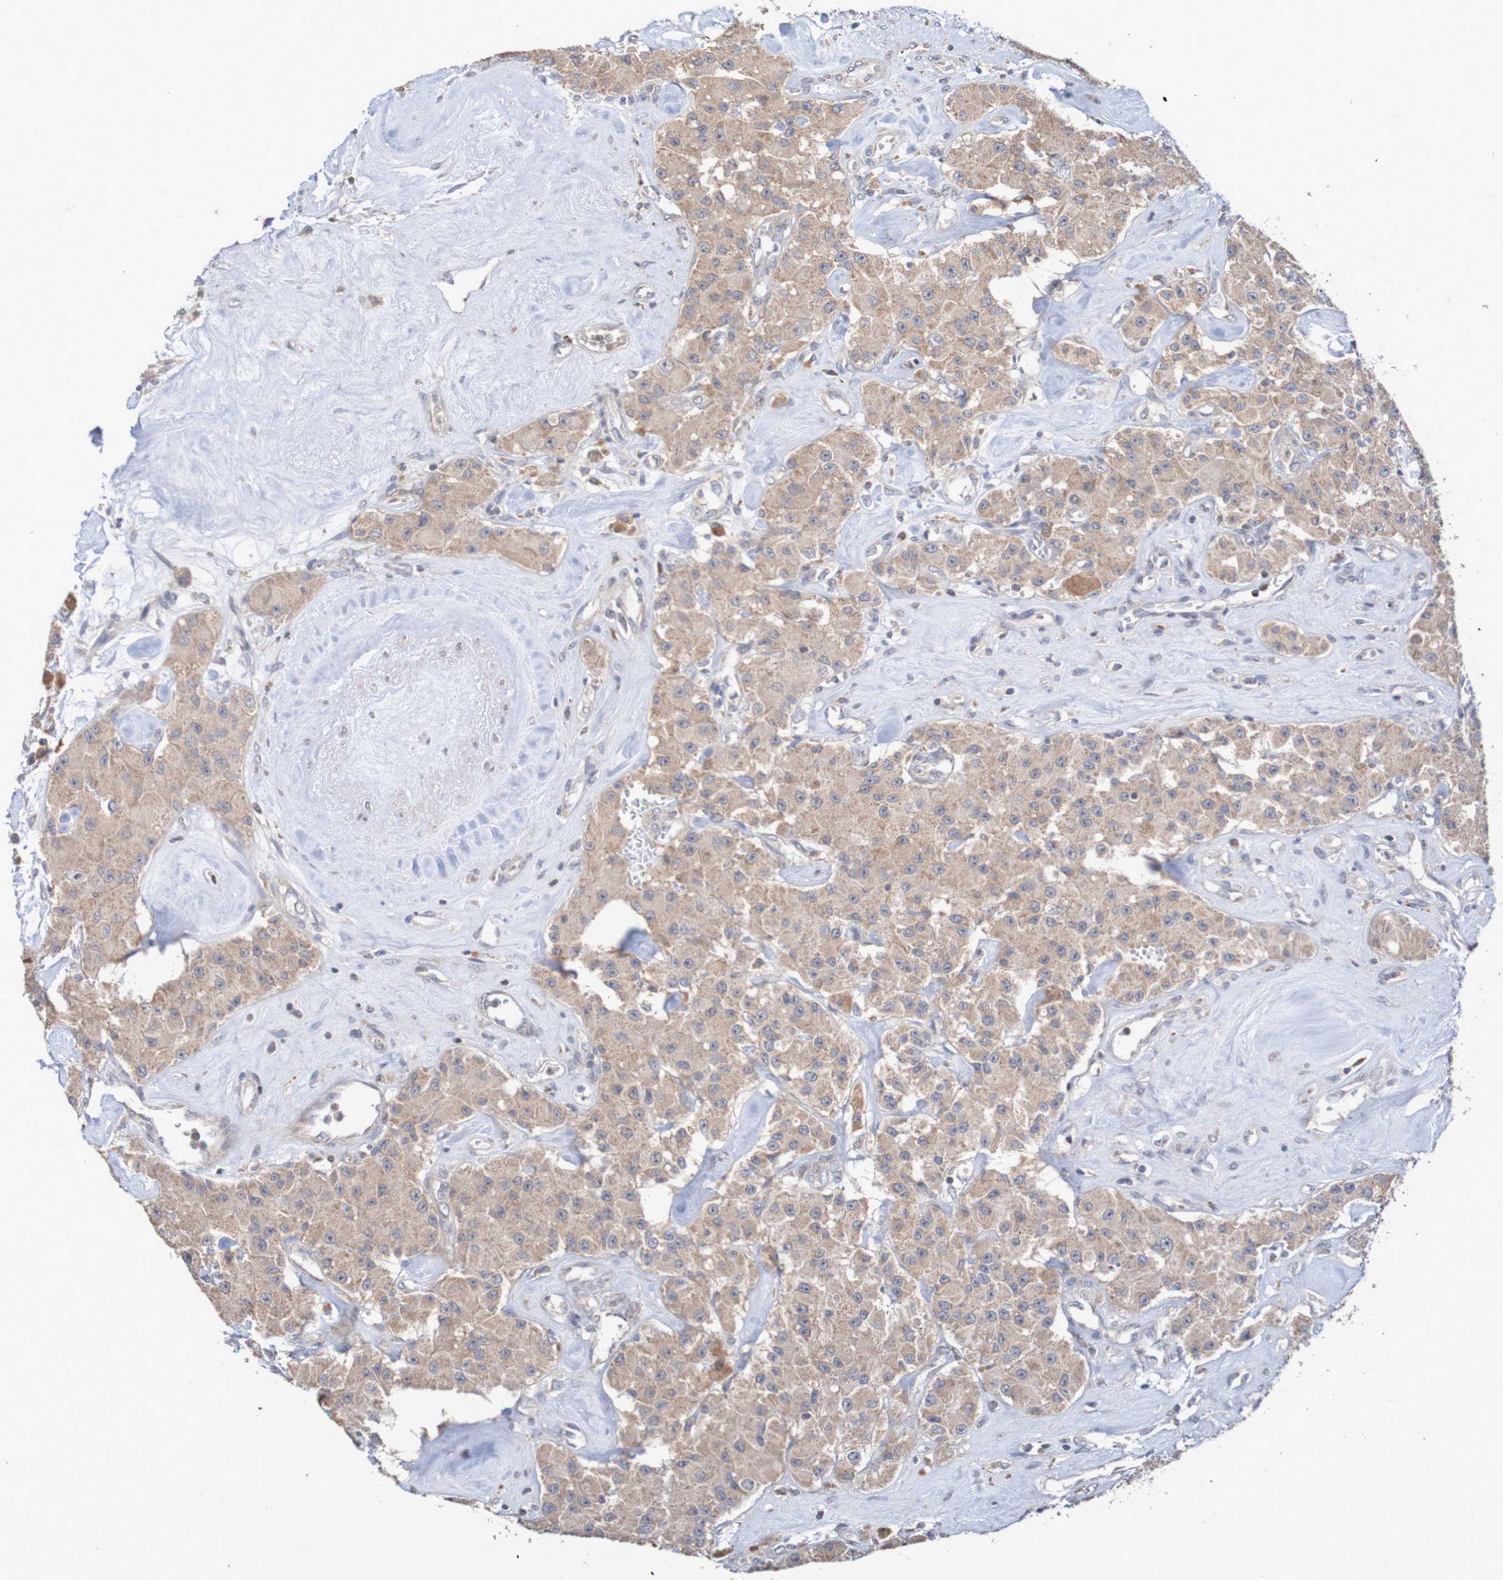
{"staining": {"intensity": "moderate", "quantity": ">75%", "location": "cytoplasmic/membranous"}, "tissue": "carcinoid", "cell_type": "Tumor cells", "image_type": "cancer", "snomed": [{"axis": "morphology", "description": "Carcinoid, malignant, NOS"}, {"axis": "topography", "description": "Pancreas"}], "caption": "DAB immunohistochemical staining of human carcinoid reveals moderate cytoplasmic/membranous protein expression in approximately >75% of tumor cells.", "gene": "C3orf18", "patient": {"sex": "male", "age": 41}}